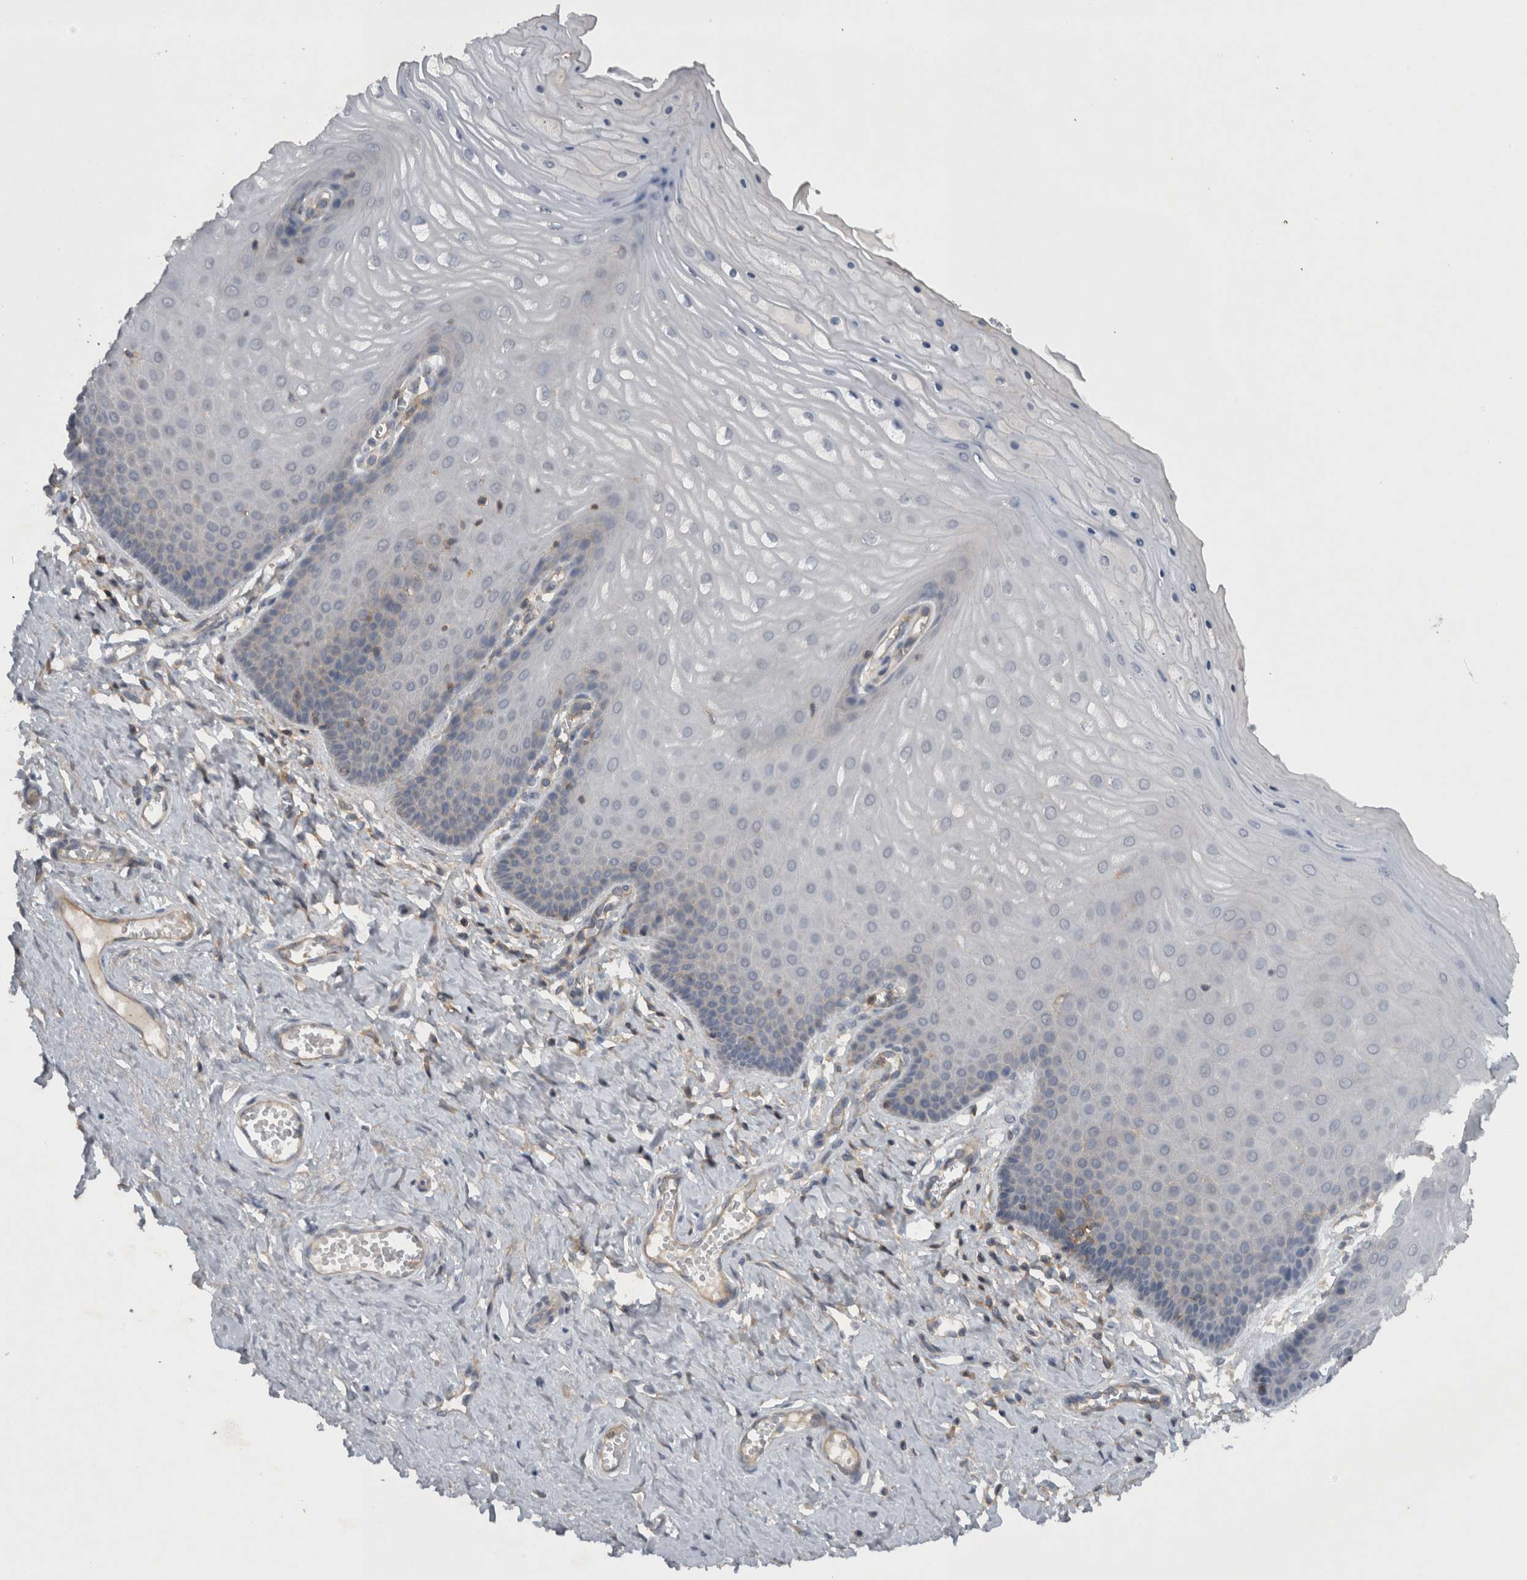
{"staining": {"intensity": "weak", "quantity": "<25%", "location": "cytoplasmic/membranous"}, "tissue": "cervix", "cell_type": "Squamous epithelial cells", "image_type": "normal", "snomed": [{"axis": "morphology", "description": "Normal tissue, NOS"}, {"axis": "topography", "description": "Cervix"}], "caption": "An IHC image of unremarkable cervix is shown. There is no staining in squamous epithelial cells of cervix. The staining was performed using DAB (3,3'-diaminobenzidine) to visualize the protein expression in brown, while the nuclei were stained in blue with hematoxylin (Magnification: 20x).", "gene": "SCARA5", "patient": {"sex": "female", "age": 55}}